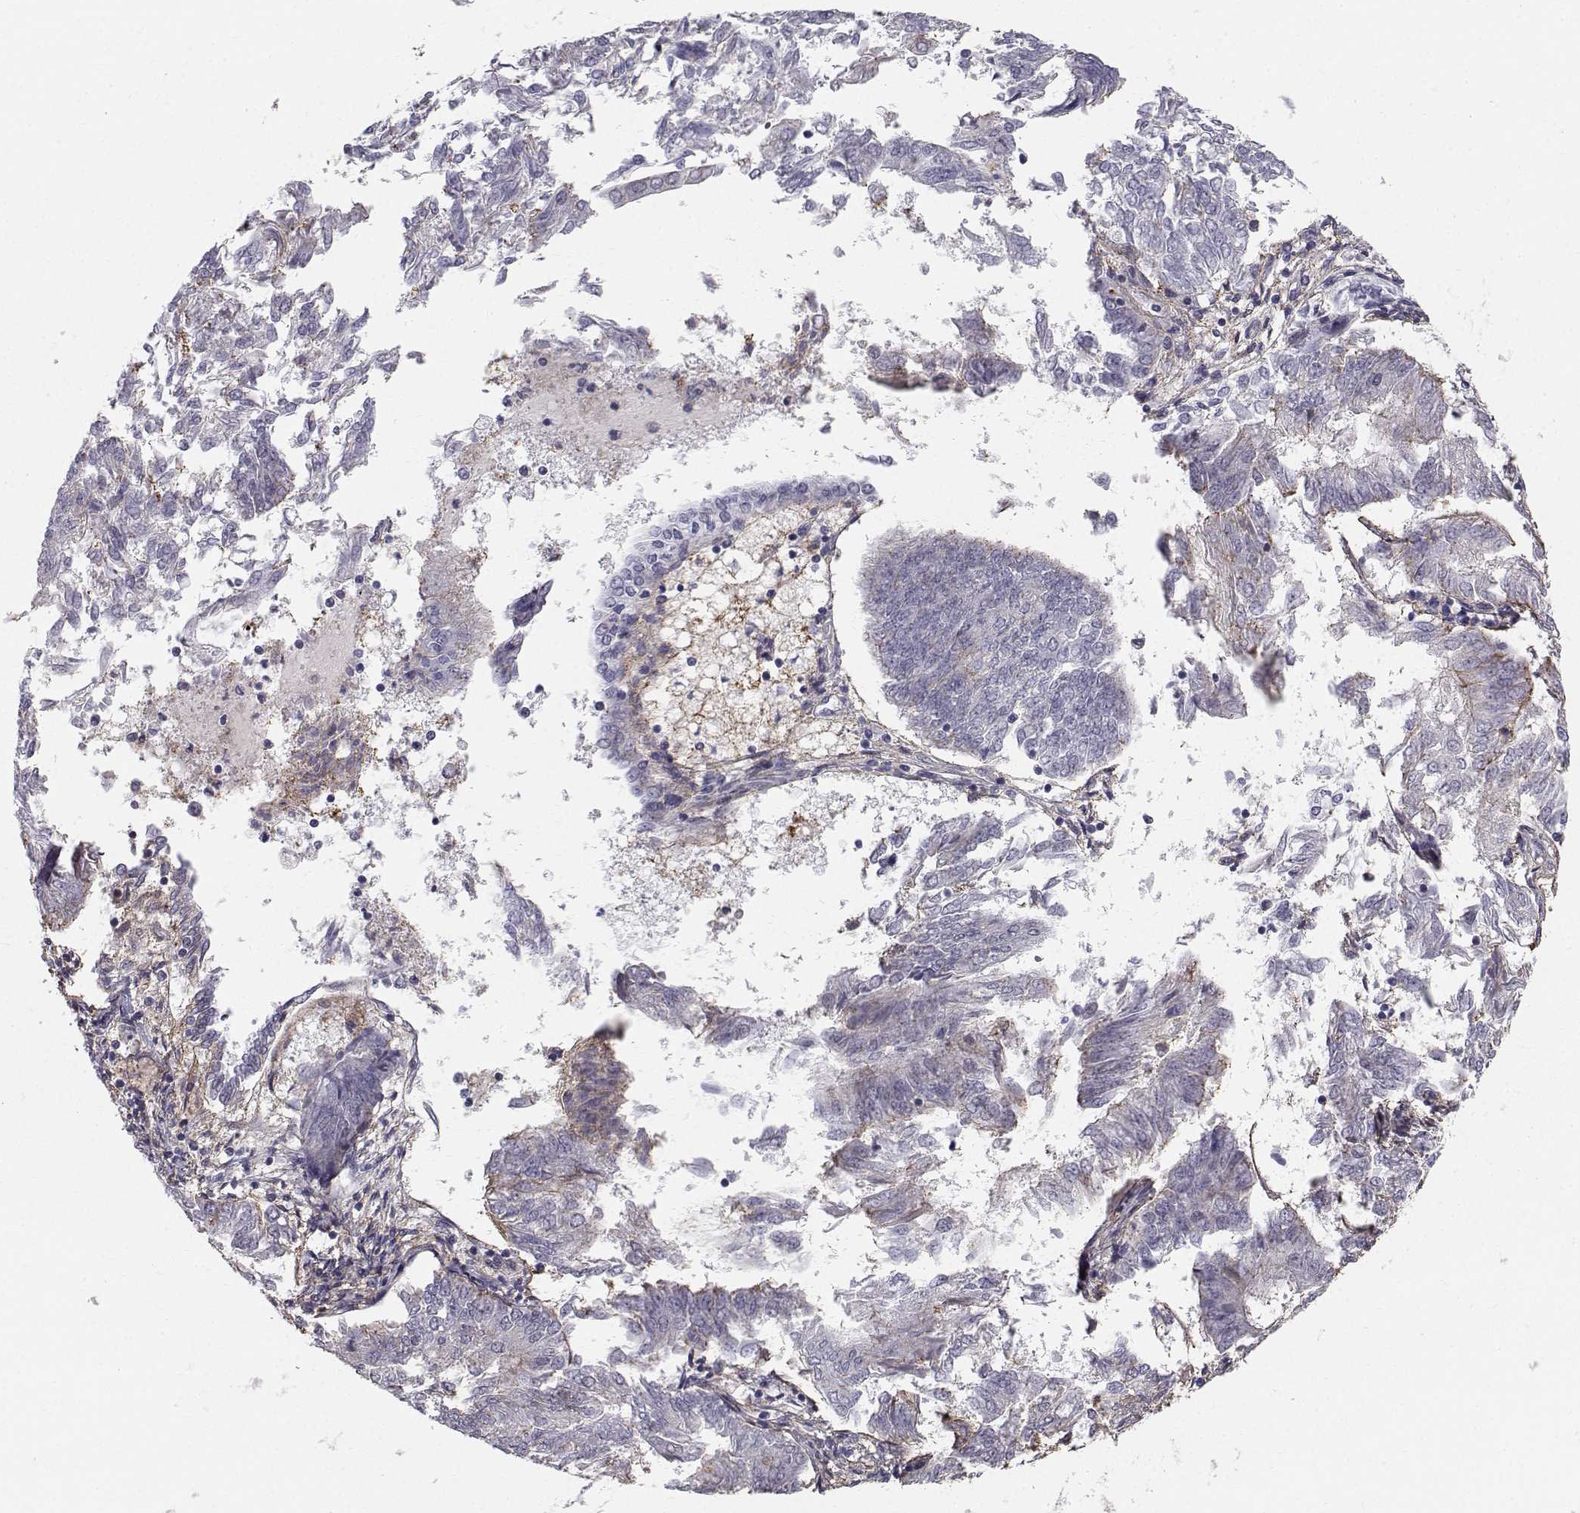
{"staining": {"intensity": "weak", "quantity": "<25%", "location": "cytoplasmic/membranous"}, "tissue": "endometrial cancer", "cell_type": "Tumor cells", "image_type": "cancer", "snomed": [{"axis": "morphology", "description": "Adenocarcinoma, NOS"}, {"axis": "topography", "description": "Endometrium"}], "caption": "This is an immunohistochemistry micrograph of human adenocarcinoma (endometrial). There is no staining in tumor cells.", "gene": "SPDYE4", "patient": {"sex": "female", "age": 58}}